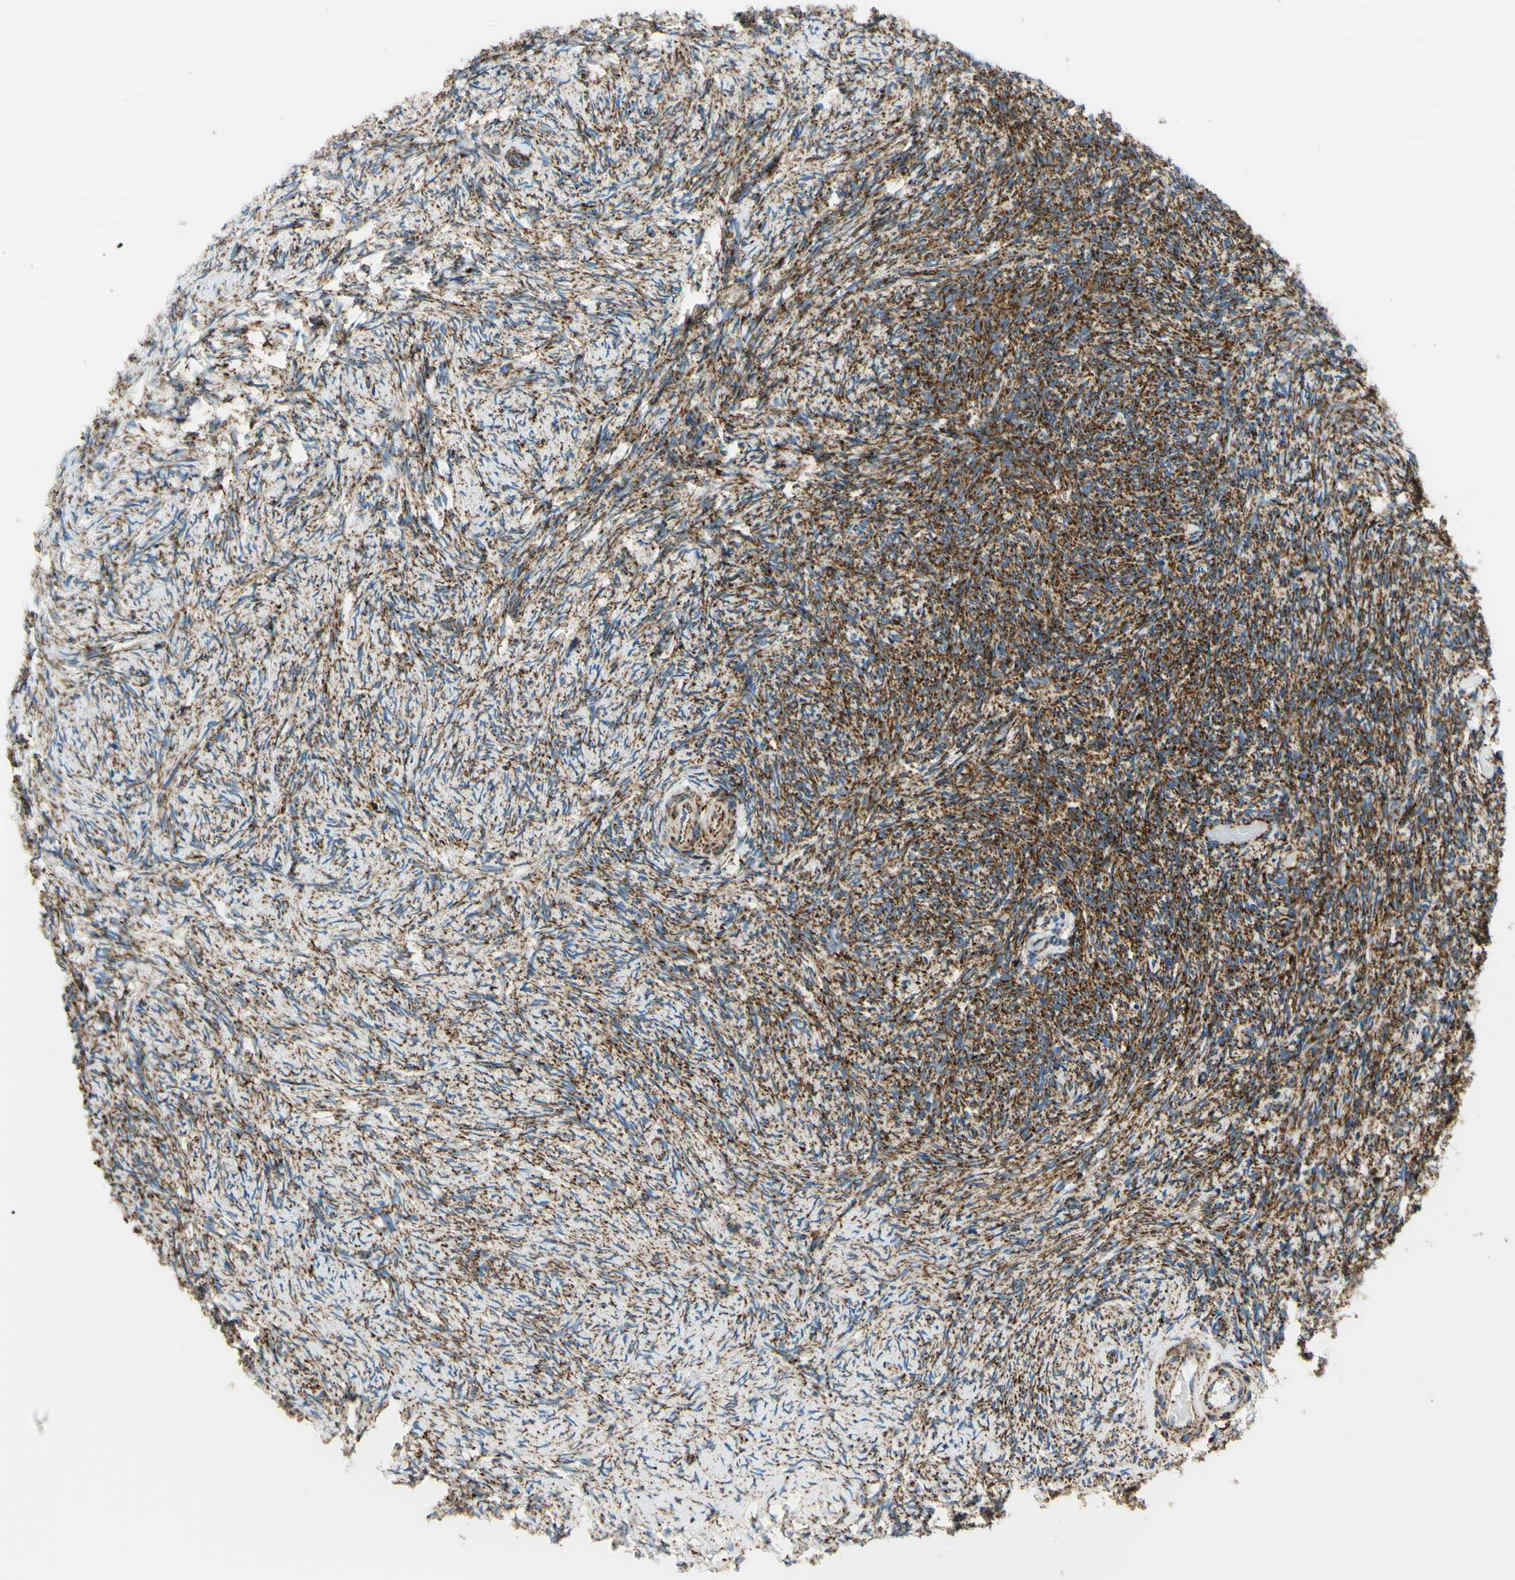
{"staining": {"intensity": "strong", "quantity": "25%-75%", "location": "cytoplasmic/membranous"}, "tissue": "ovary", "cell_type": "Ovarian stroma cells", "image_type": "normal", "snomed": [{"axis": "morphology", "description": "Normal tissue, NOS"}, {"axis": "topography", "description": "Ovary"}], "caption": "Immunohistochemistry (DAB) staining of unremarkable ovary reveals strong cytoplasmic/membranous protein expression in about 25%-75% of ovarian stroma cells. The staining was performed using DAB to visualize the protein expression in brown, while the nuclei were stained in blue with hematoxylin (Magnification: 20x).", "gene": "MAVS", "patient": {"sex": "female", "age": 60}}